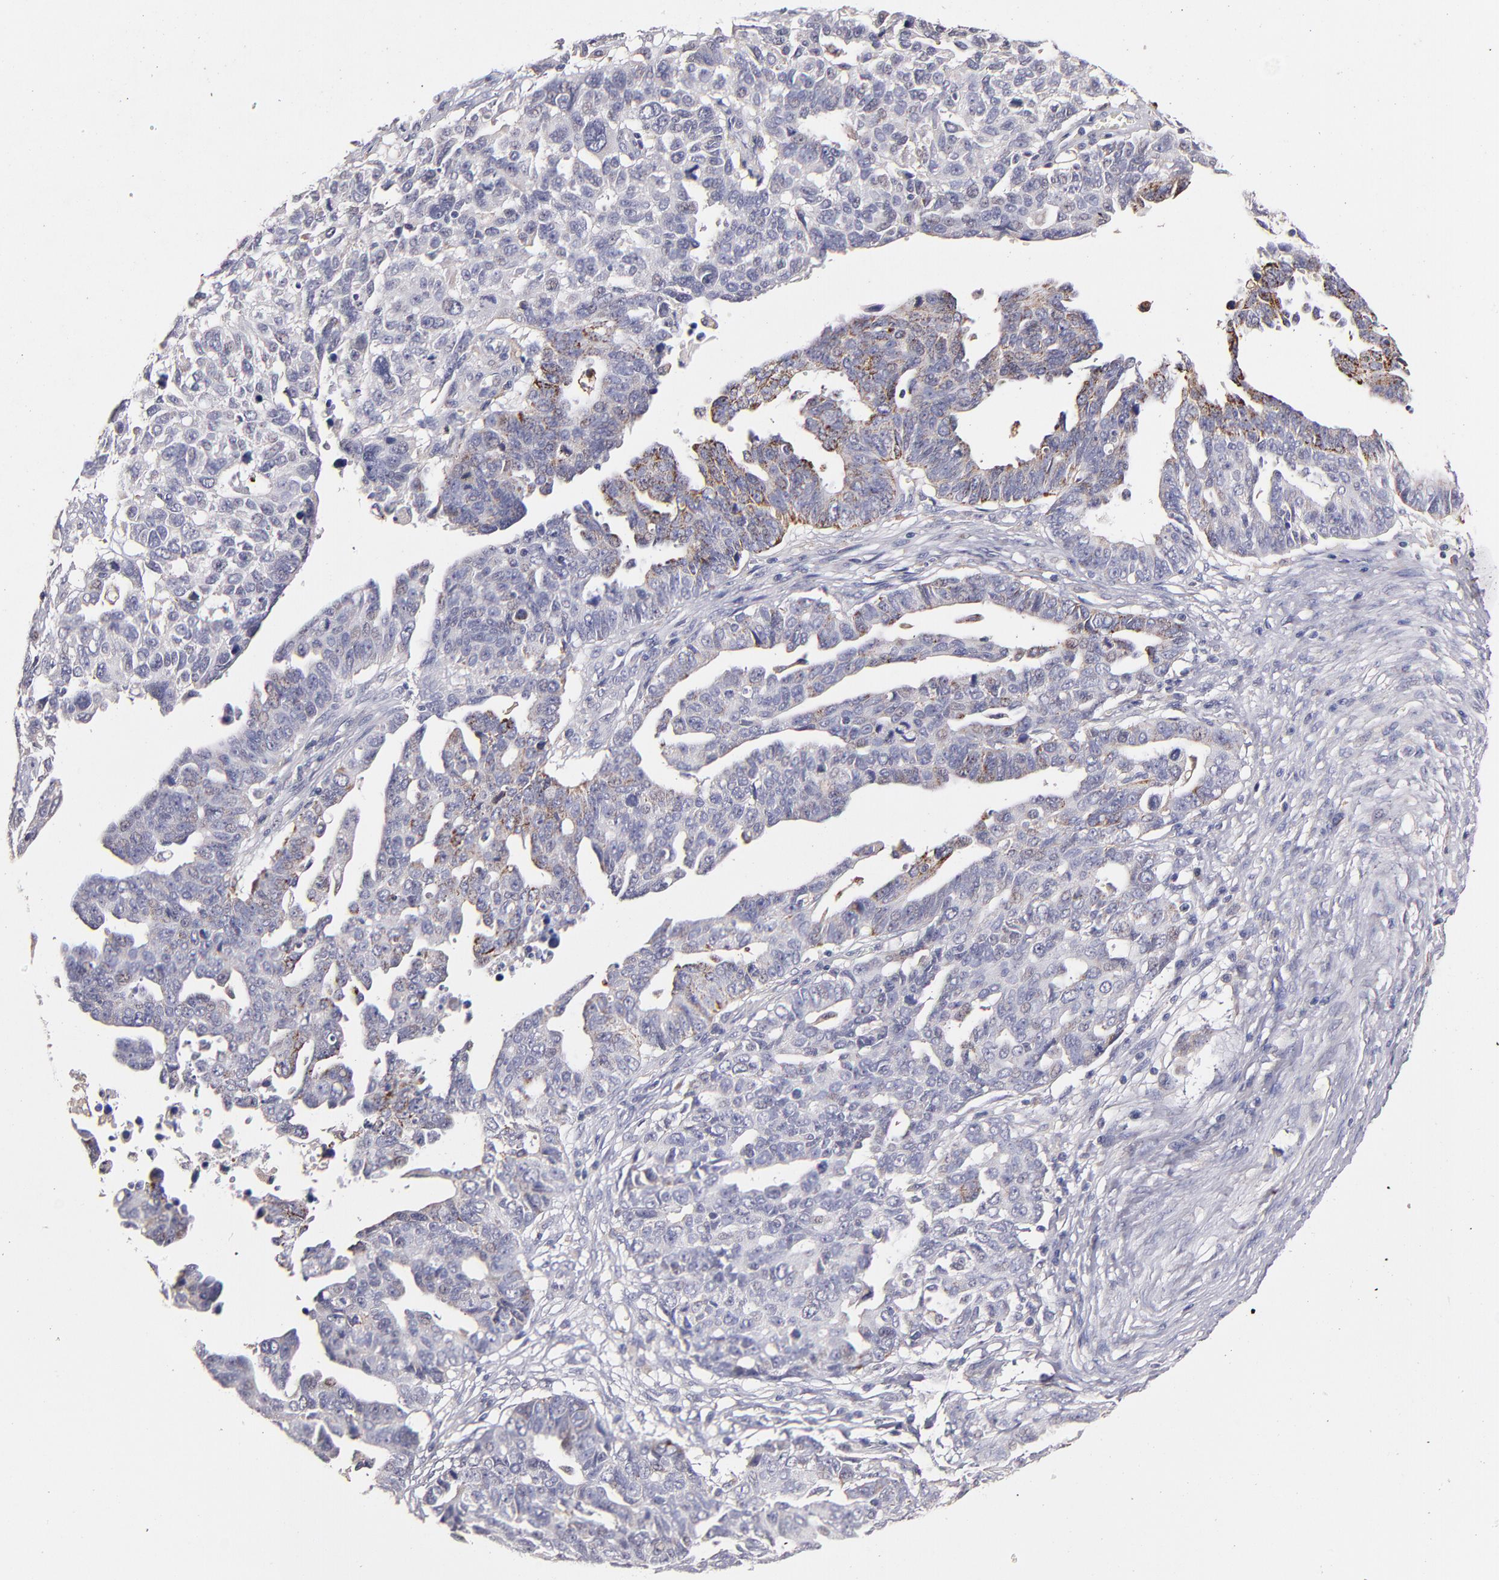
{"staining": {"intensity": "strong", "quantity": "<25%", "location": "cytoplasmic/membranous"}, "tissue": "ovarian cancer", "cell_type": "Tumor cells", "image_type": "cancer", "snomed": [{"axis": "morphology", "description": "Carcinoma, endometroid"}, {"axis": "morphology", "description": "Cystadenocarcinoma, serous, NOS"}, {"axis": "topography", "description": "Ovary"}], "caption": "There is medium levels of strong cytoplasmic/membranous staining in tumor cells of serous cystadenocarcinoma (ovarian), as demonstrated by immunohistochemical staining (brown color).", "gene": "GLDC", "patient": {"sex": "female", "age": 45}}